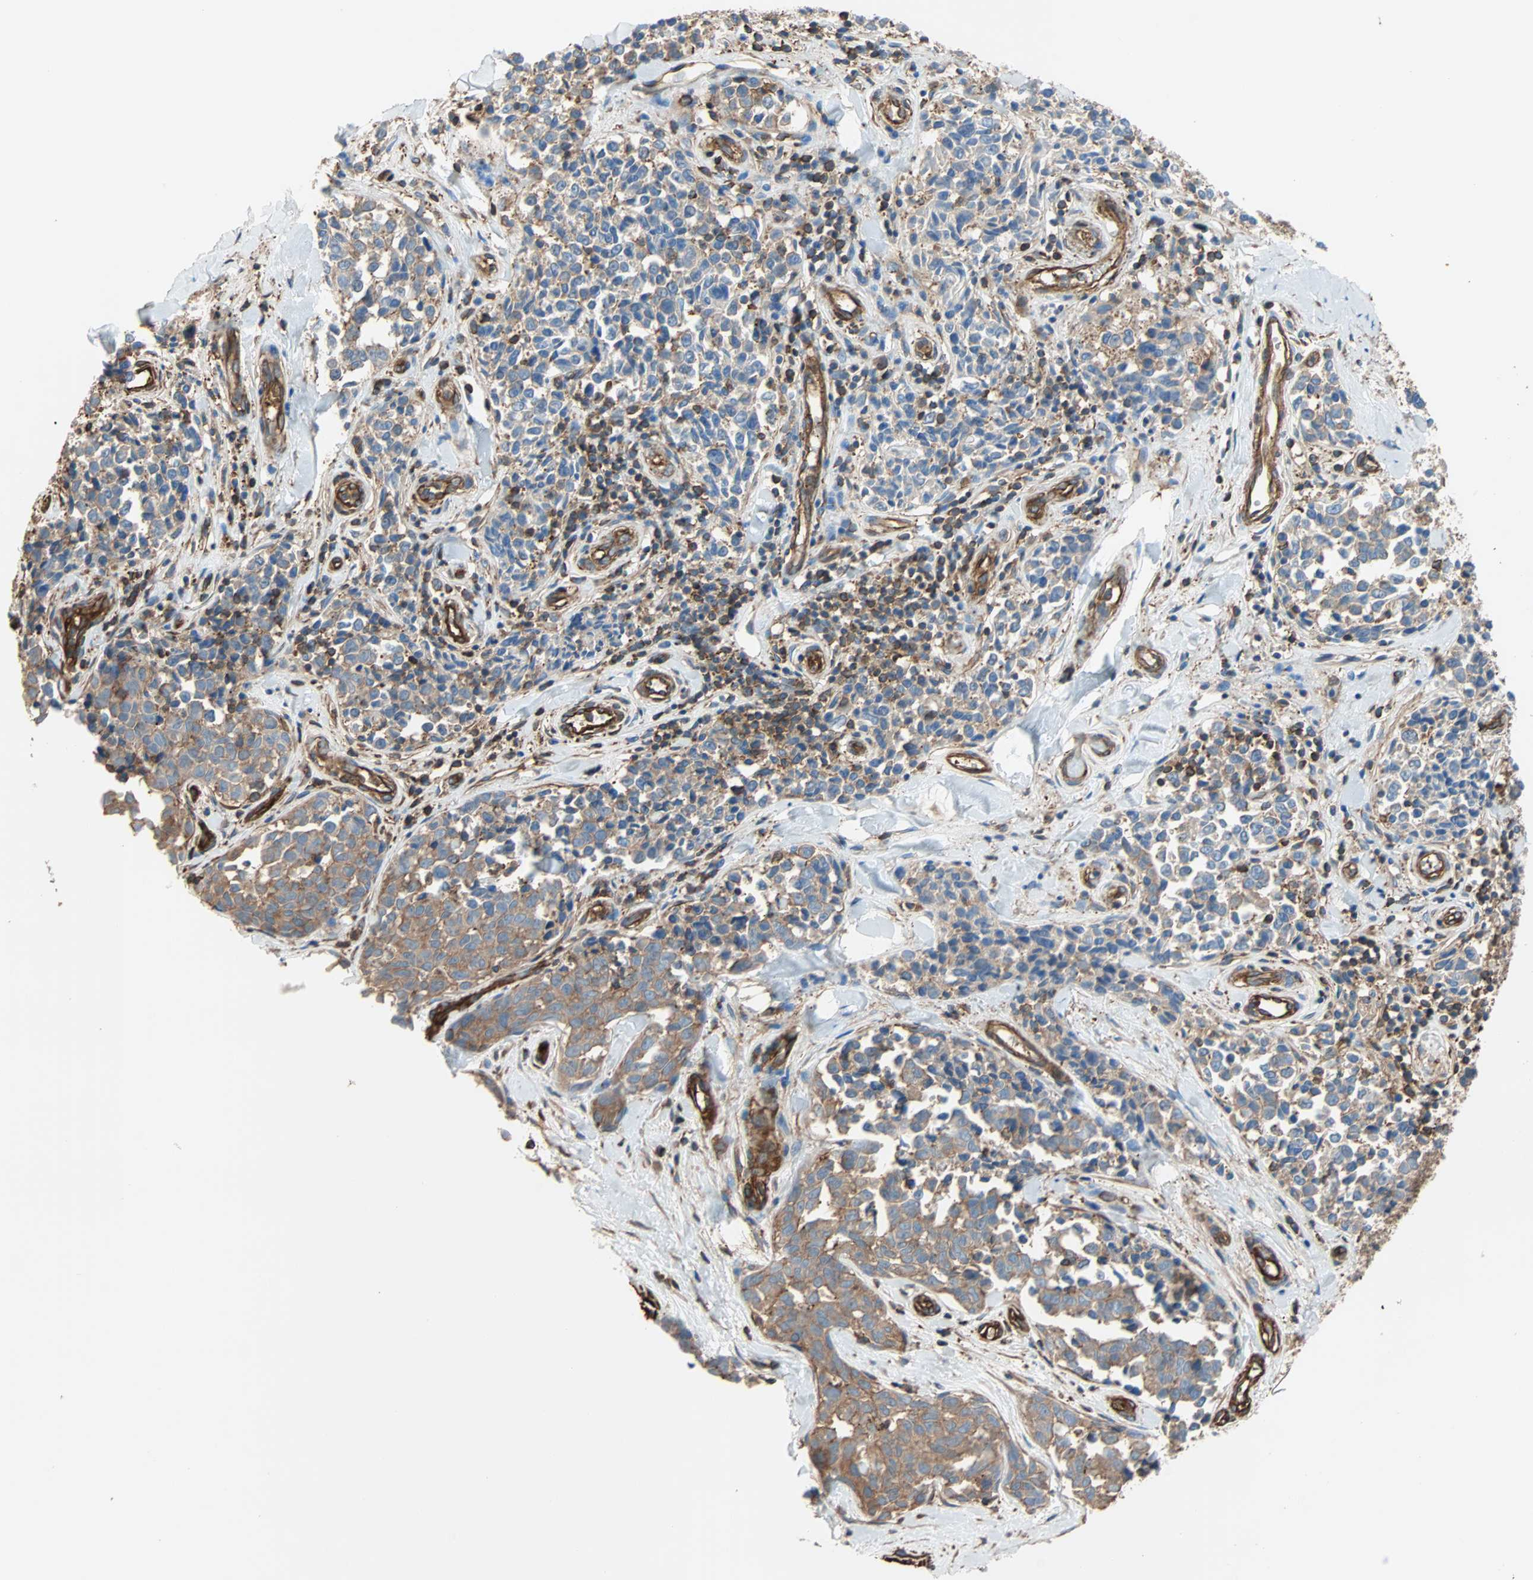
{"staining": {"intensity": "weak", "quantity": "<25%", "location": "cytoplasmic/membranous"}, "tissue": "melanoma", "cell_type": "Tumor cells", "image_type": "cancer", "snomed": [{"axis": "morphology", "description": "Malignant melanoma, NOS"}, {"axis": "topography", "description": "Skin"}], "caption": "Immunohistochemical staining of human malignant melanoma reveals no significant expression in tumor cells.", "gene": "GALNT10", "patient": {"sex": "female", "age": 64}}